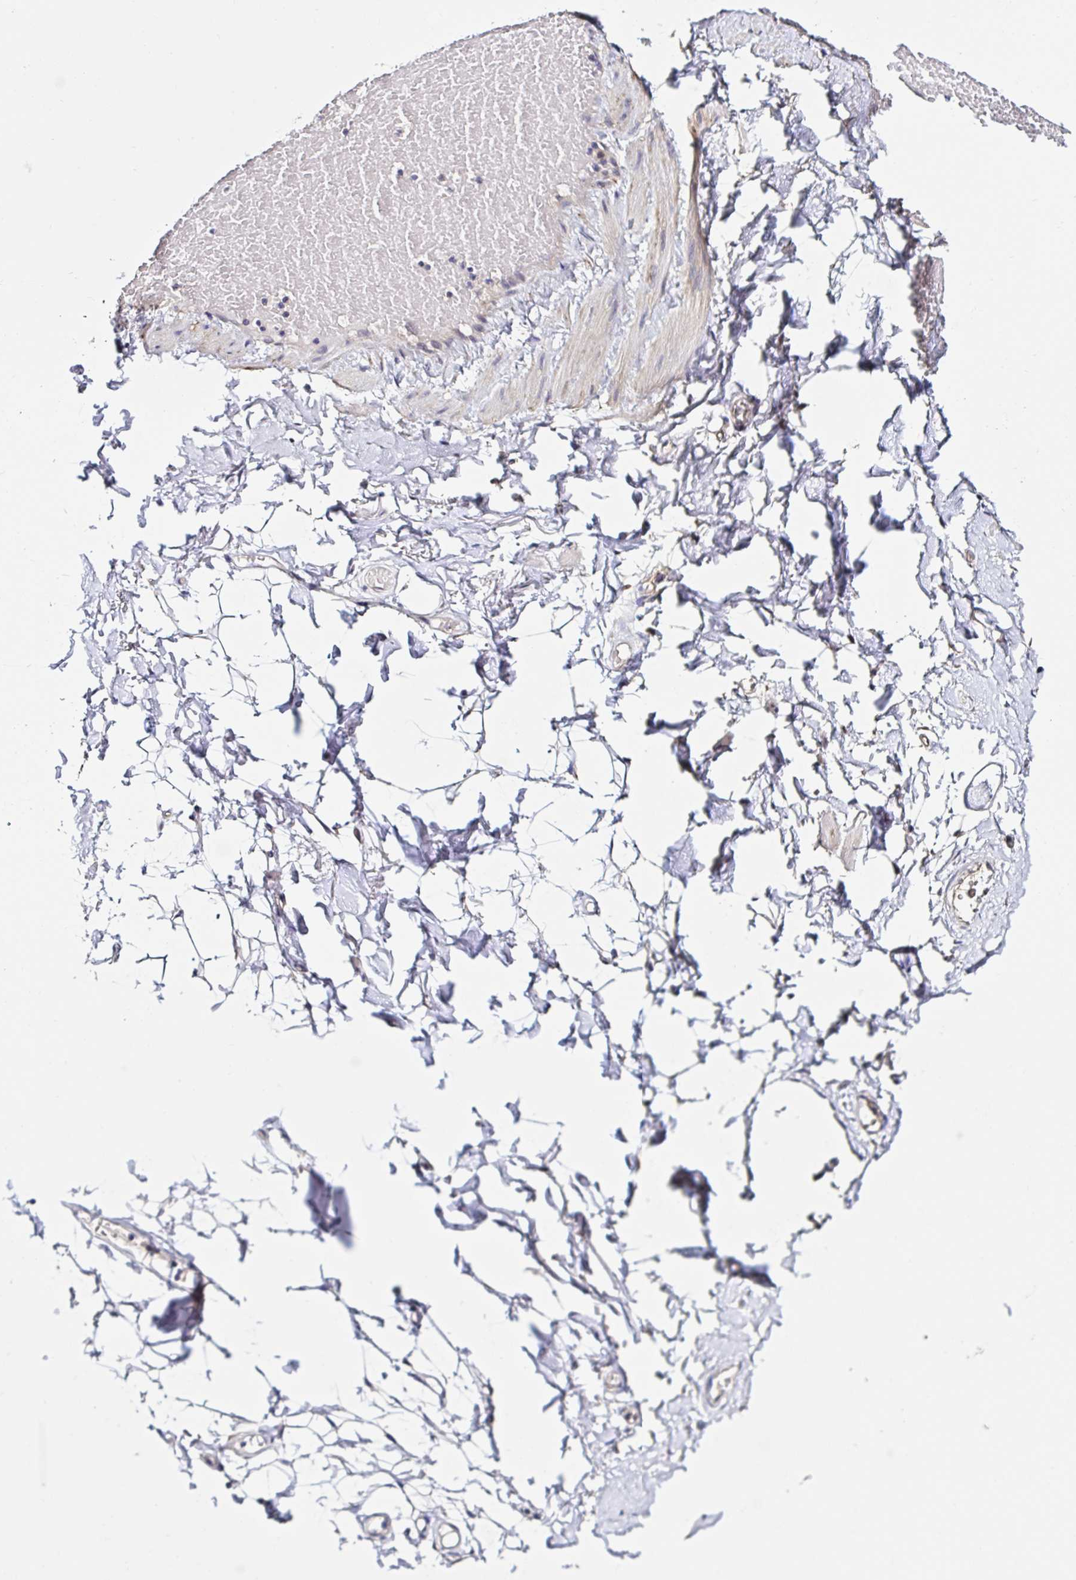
{"staining": {"intensity": "negative", "quantity": "none", "location": "none"}, "tissue": "adipose tissue", "cell_type": "Adipocytes", "image_type": "normal", "snomed": [{"axis": "morphology", "description": "Normal tissue, NOS"}, {"axis": "topography", "description": "Anal"}, {"axis": "topography", "description": "Peripheral nerve tissue"}], "caption": "Immunohistochemistry photomicrograph of normal adipose tissue: adipose tissue stained with DAB (3,3'-diaminobenzidine) displays no significant protein expression in adipocytes. The staining was performed using DAB (3,3'-diaminobenzidine) to visualize the protein expression in brown, while the nuclei were stained in blue with hematoxylin (Magnification: 20x).", "gene": "RSRP1", "patient": {"sex": "male", "age": 78}}